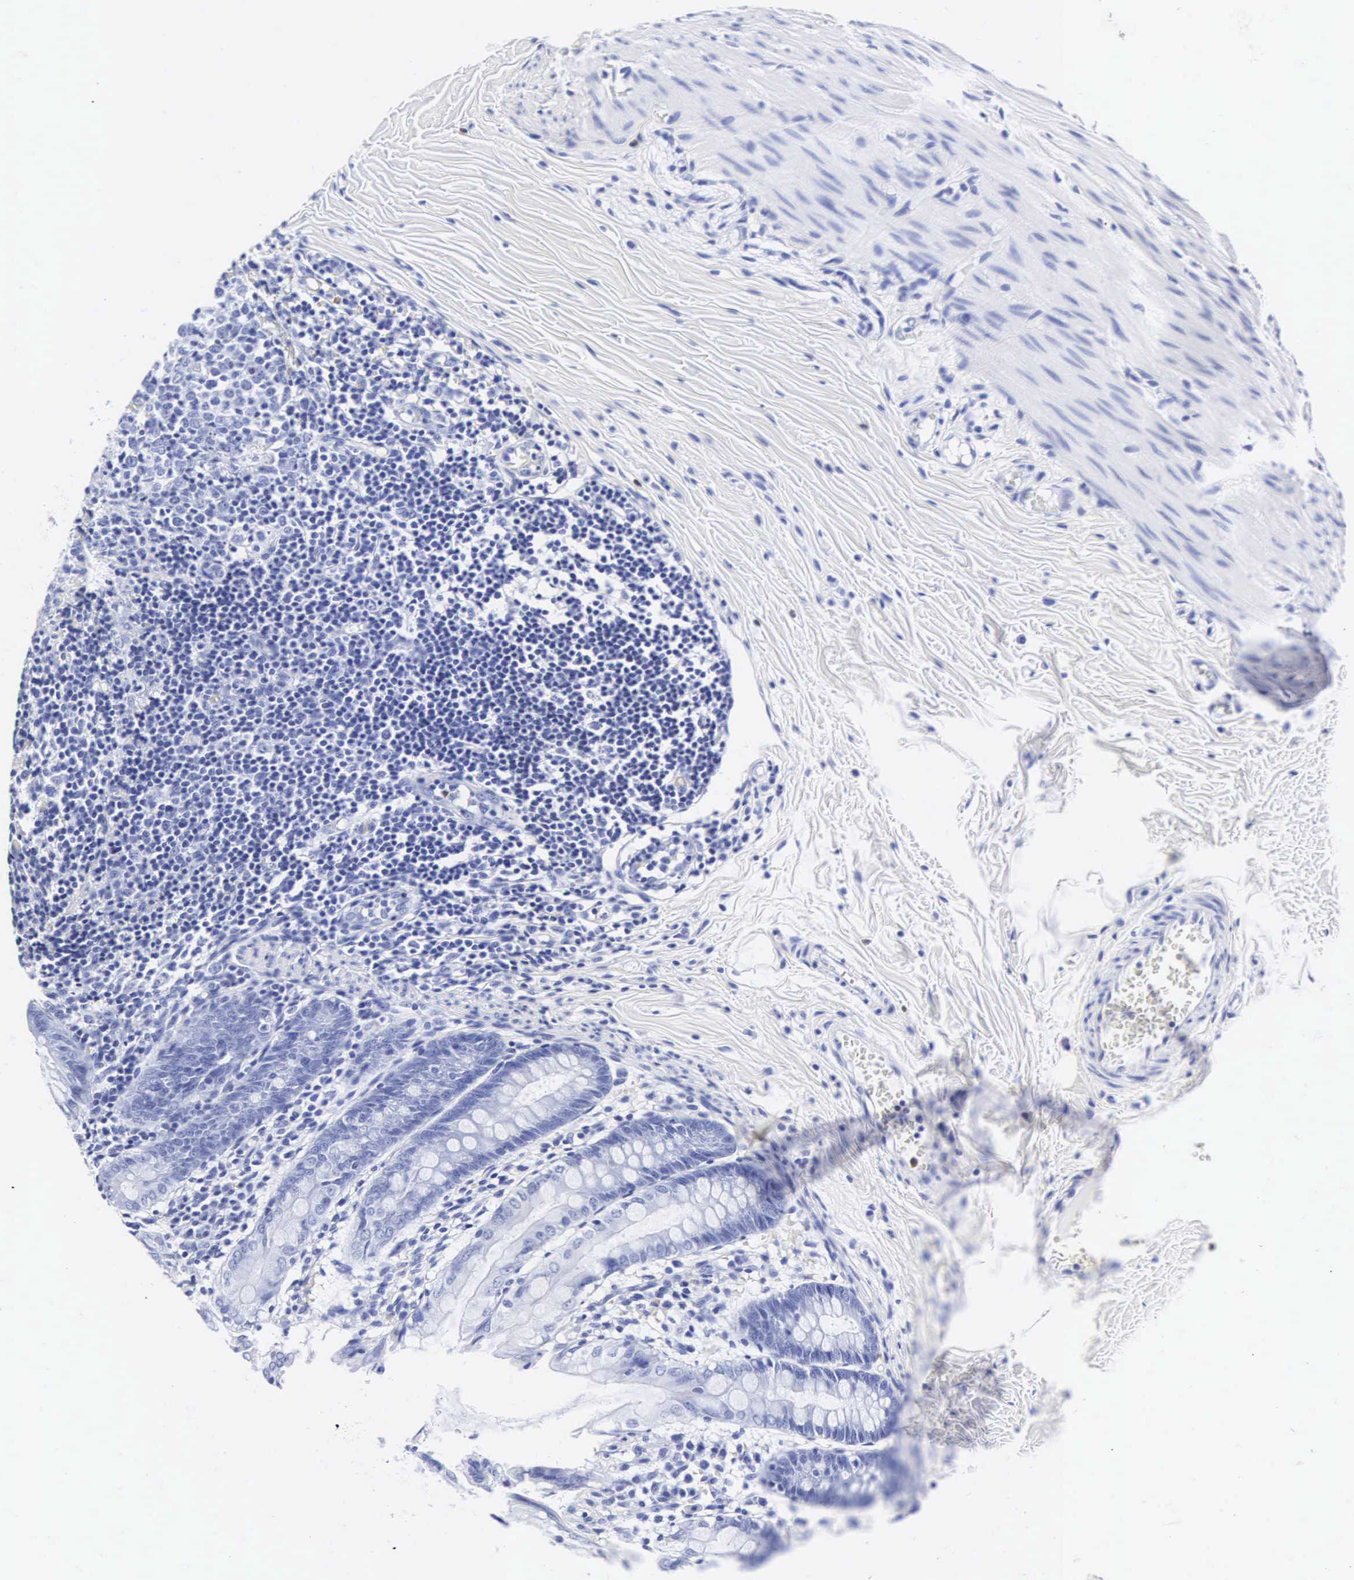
{"staining": {"intensity": "negative", "quantity": "none", "location": "none"}, "tissue": "colon", "cell_type": "Endothelial cells", "image_type": "normal", "snomed": [{"axis": "morphology", "description": "Normal tissue, NOS"}, {"axis": "topography", "description": "Colon"}], "caption": "The micrograph exhibits no significant expression in endothelial cells of colon.", "gene": "INS", "patient": {"sex": "male", "age": 1}}